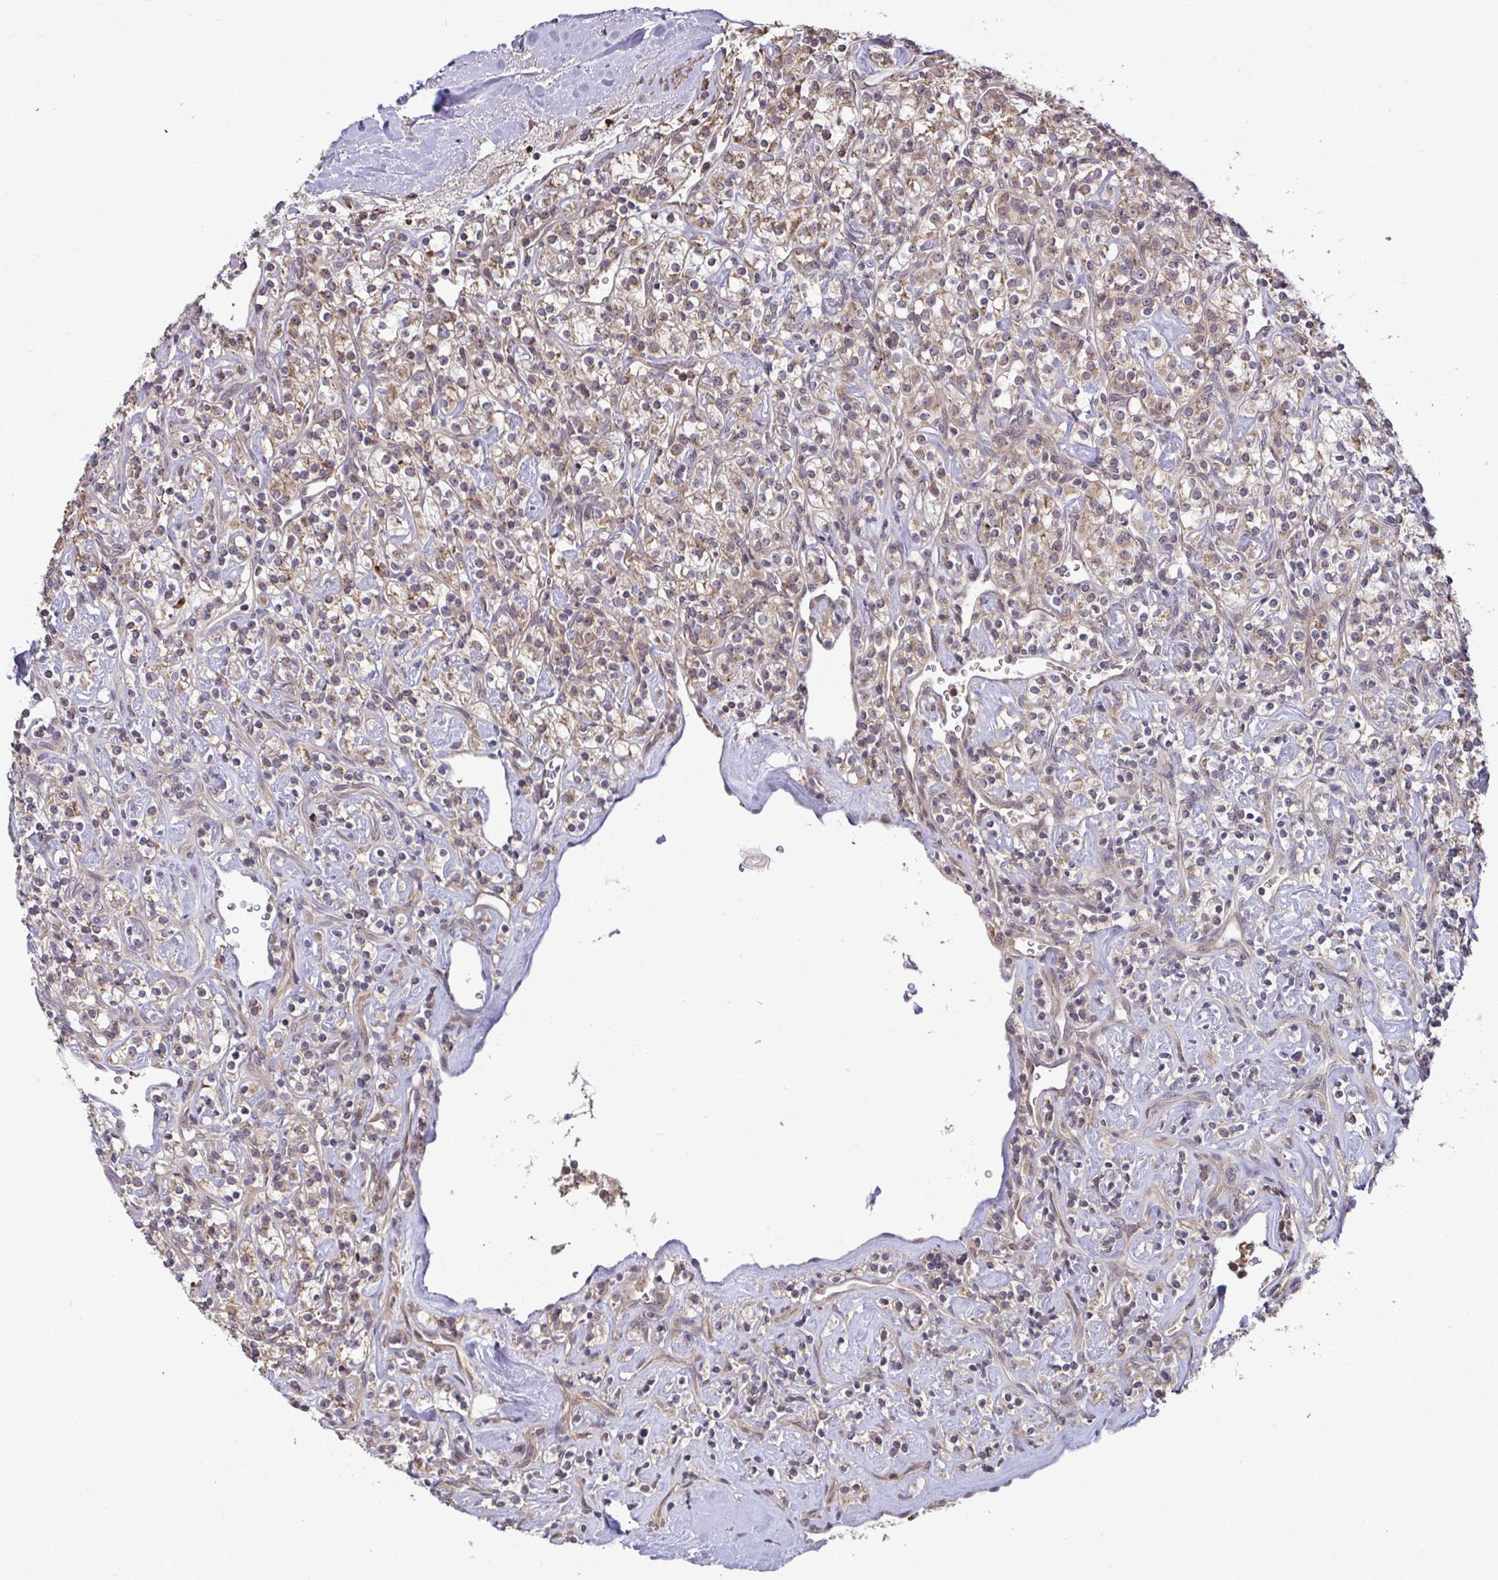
{"staining": {"intensity": "moderate", "quantity": "25%-75%", "location": "cytoplasmic/membranous"}, "tissue": "renal cancer", "cell_type": "Tumor cells", "image_type": "cancer", "snomed": [{"axis": "morphology", "description": "Adenocarcinoma, NOS"}, {"axis": "topography", "description": "Kidney"}], "caption": "Immunohistochemistry (DAB) staining of human renal adenocarcinoma demonstrates moderate cytoplasmic/membranous protein staining in about 25%-75% of tumor cells. (DAB IHC, brown staining for protein, blue staining for nuclei).", "gene": "ZSCAN9", "patient": {"sex": "male", "age": 77}}